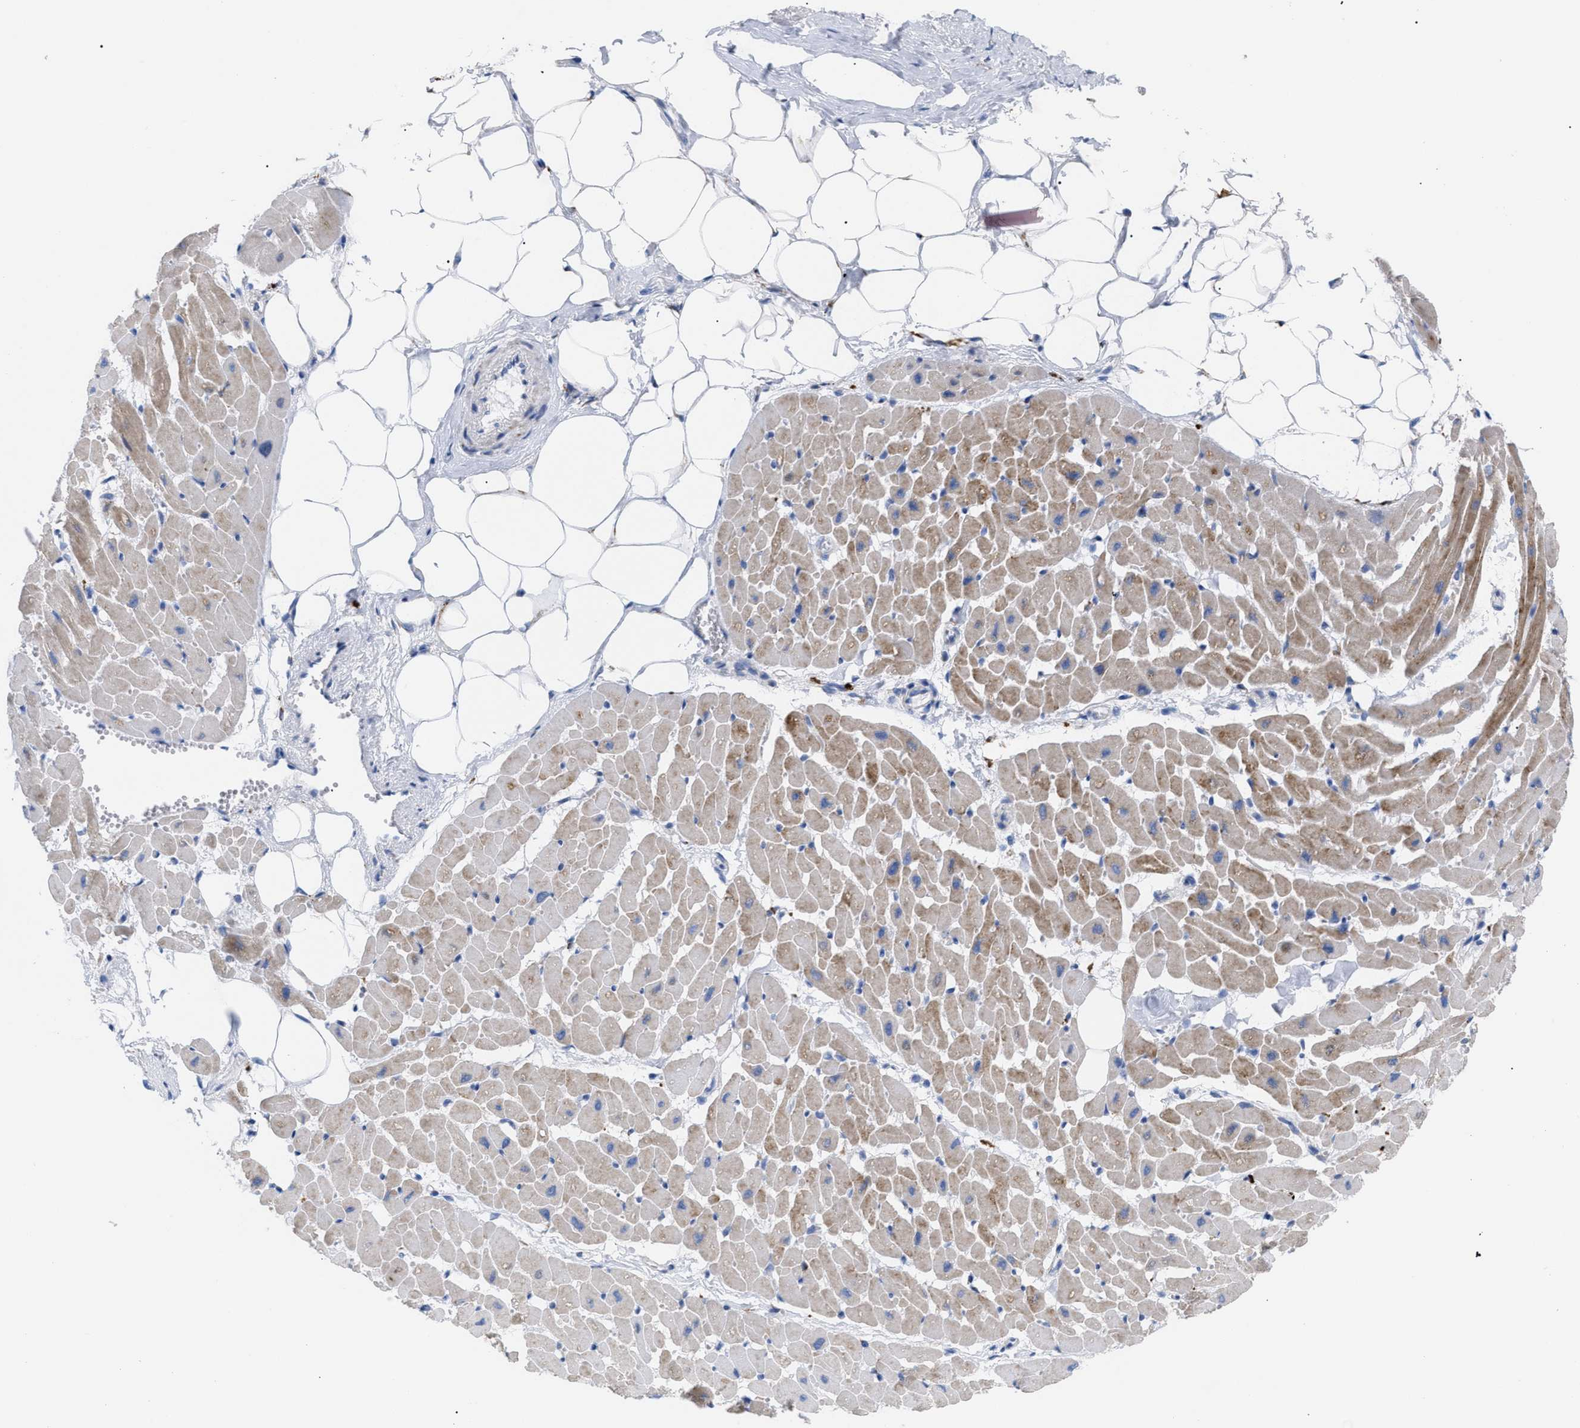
{"staining": {"intensity": "moderate", "quantity": ">75%", "location": "cytoplasmic/membranous"}, "tissue": "heart muscle", "cell_type": "Cardiomyocytes", "image_type": "normal", "snomed": [{"axis": "morphology", "description": "Normal tissue, NOS"}, {"axis": "topography", "description": "Heart"}], "caption": "A brown stain highlights moderate cytoplasmic/membranous positivity of a protein in cardiomyocytes of unremarkable human heart muscle. (DAB IHC, brown staining for protein, blue staining for nuclei).", "gene": "DRAM2", "patient": {"sex": "female", "age": 19}}